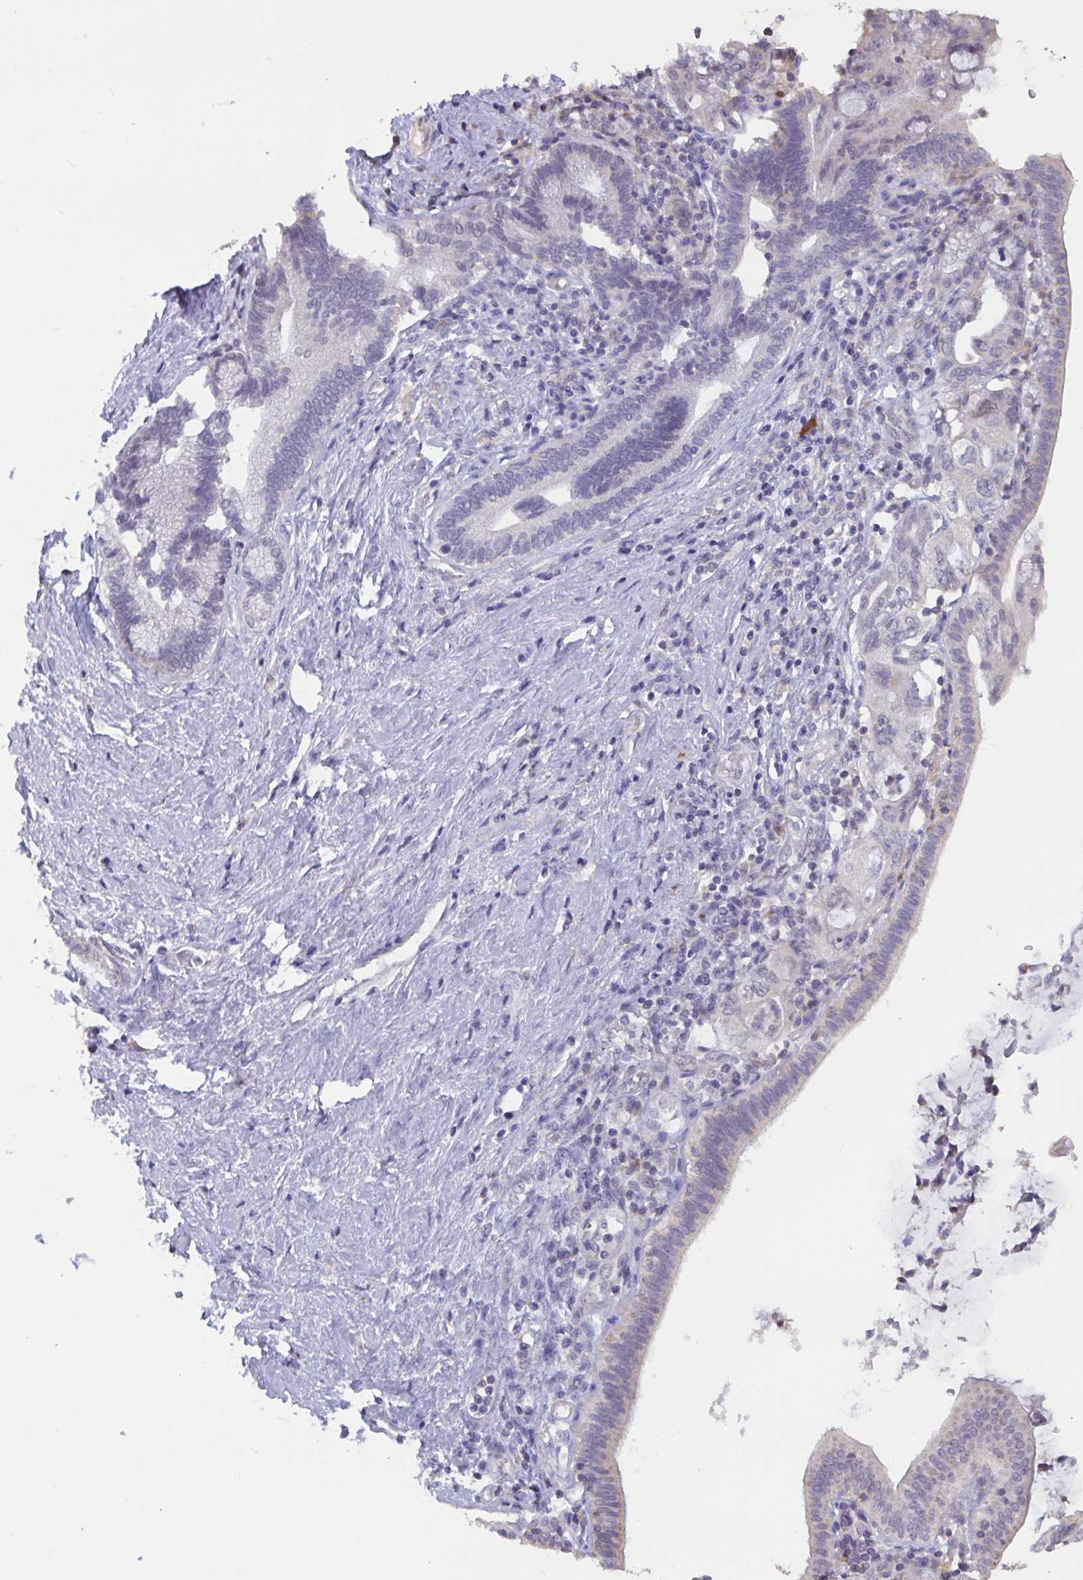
{"staining": {"intensity": "negative", "quantity": "none", "location": "none"}, "tissue": "pancreatic cancer", "cell_type": "Tumor cells", "image_type": "cancer", "snomed": [{"axis": "morphology", "description": "Adenocarcinoma, NOS"}, {"axis": "topography", "description": "Pancreas"}], "caption": "Human pancreatic adenocarcinoma stained for a protein using IHC displays no positivity in tumor cells.", "gene": "DDX39A", "patient": {"sex": "female", "age": 73}}